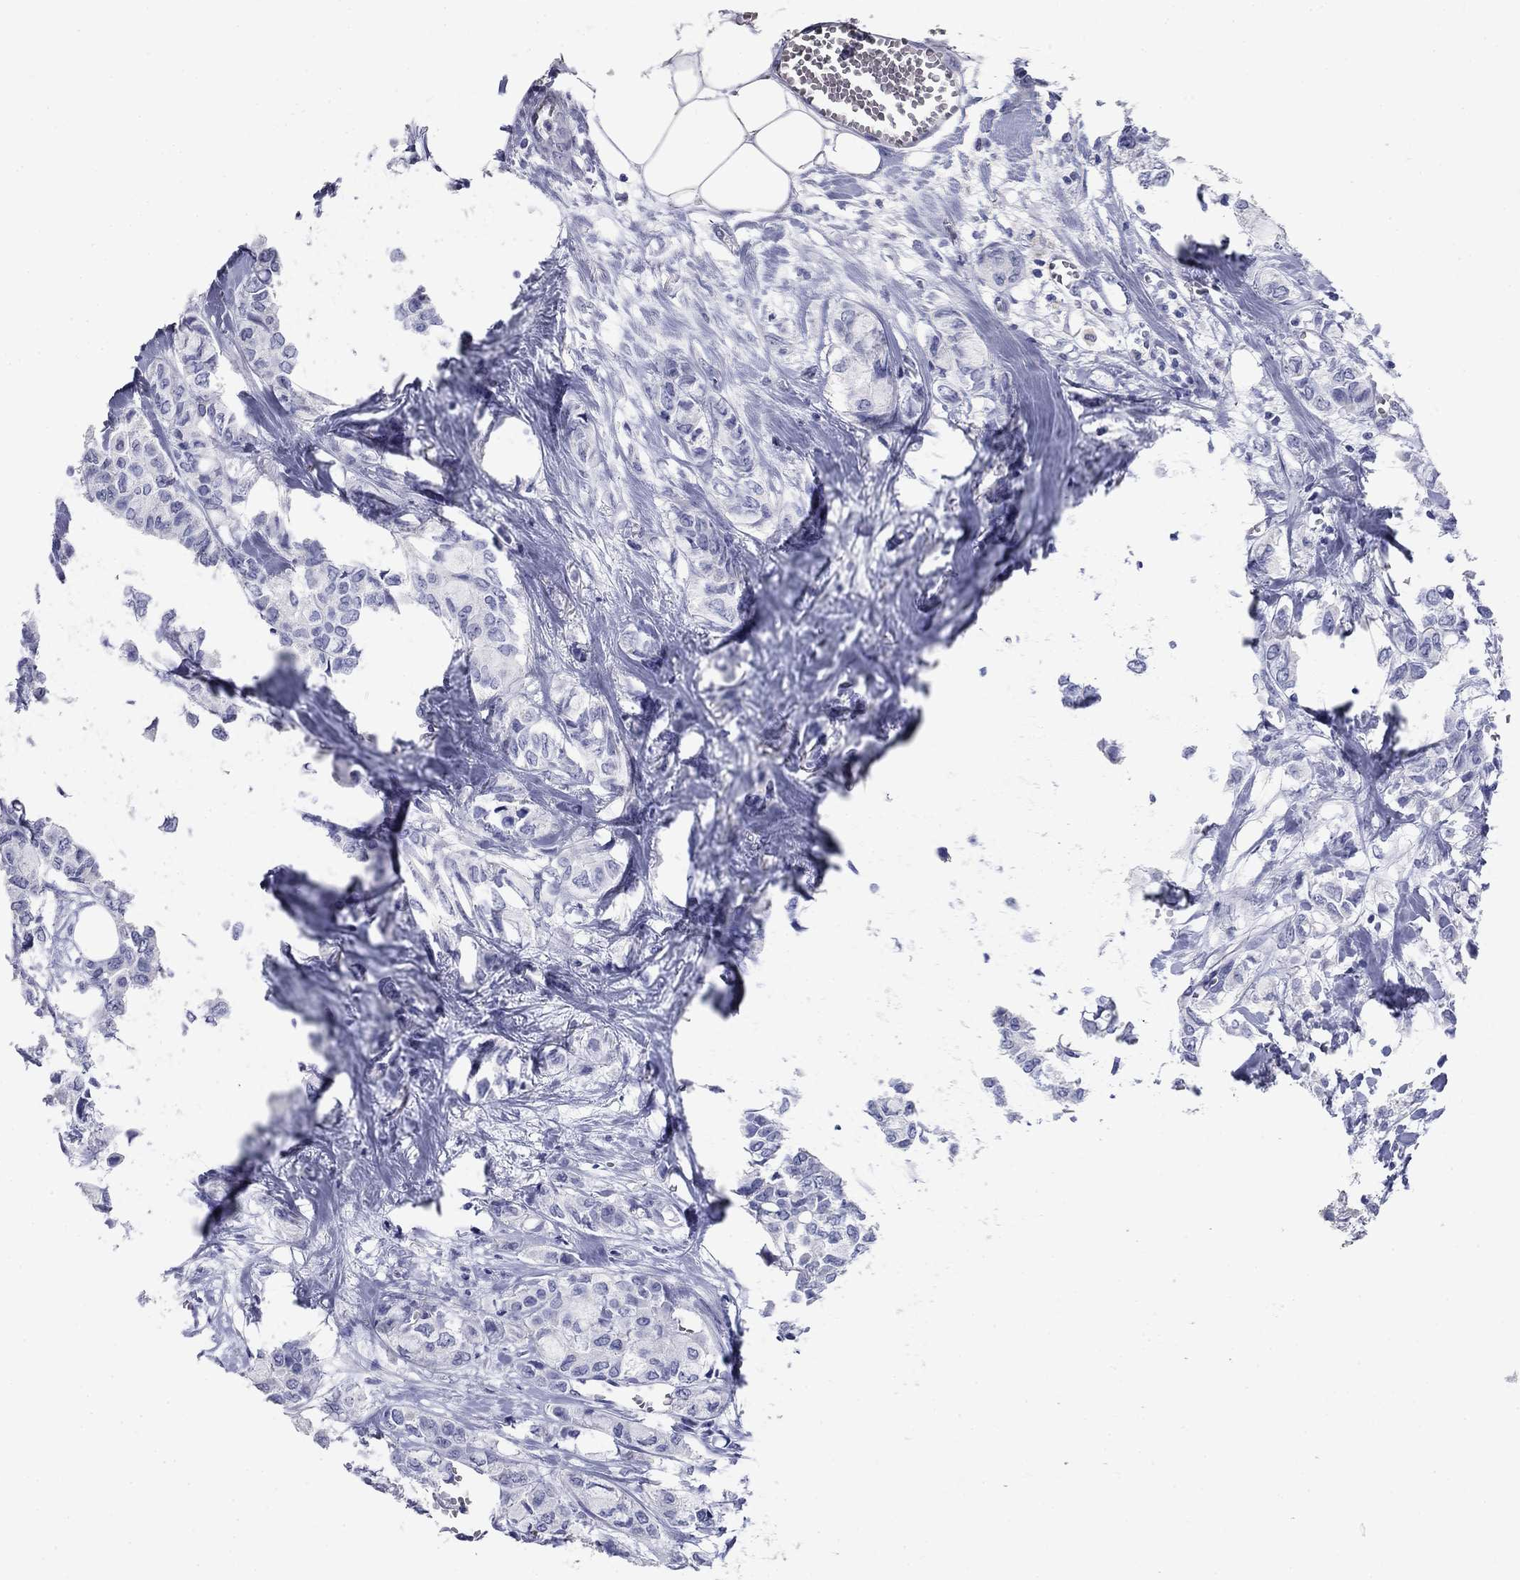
{"staining": {"intensity": "negative", "quantity": "none", "location": "none"}, "tissue": "breast cancer", "cell_type": "Tumor cells", "image_type": "cancer", "snomed": [{"axis": "morphology", "description": "Duct carcinoma"}, {"axis": "topography", "description": "Breast"}], "caption": "Tumor cells are negative for protein expression in human breast cancer.", "gene": "PRKCG", "patient": {"sex": "female", "age": 85}}